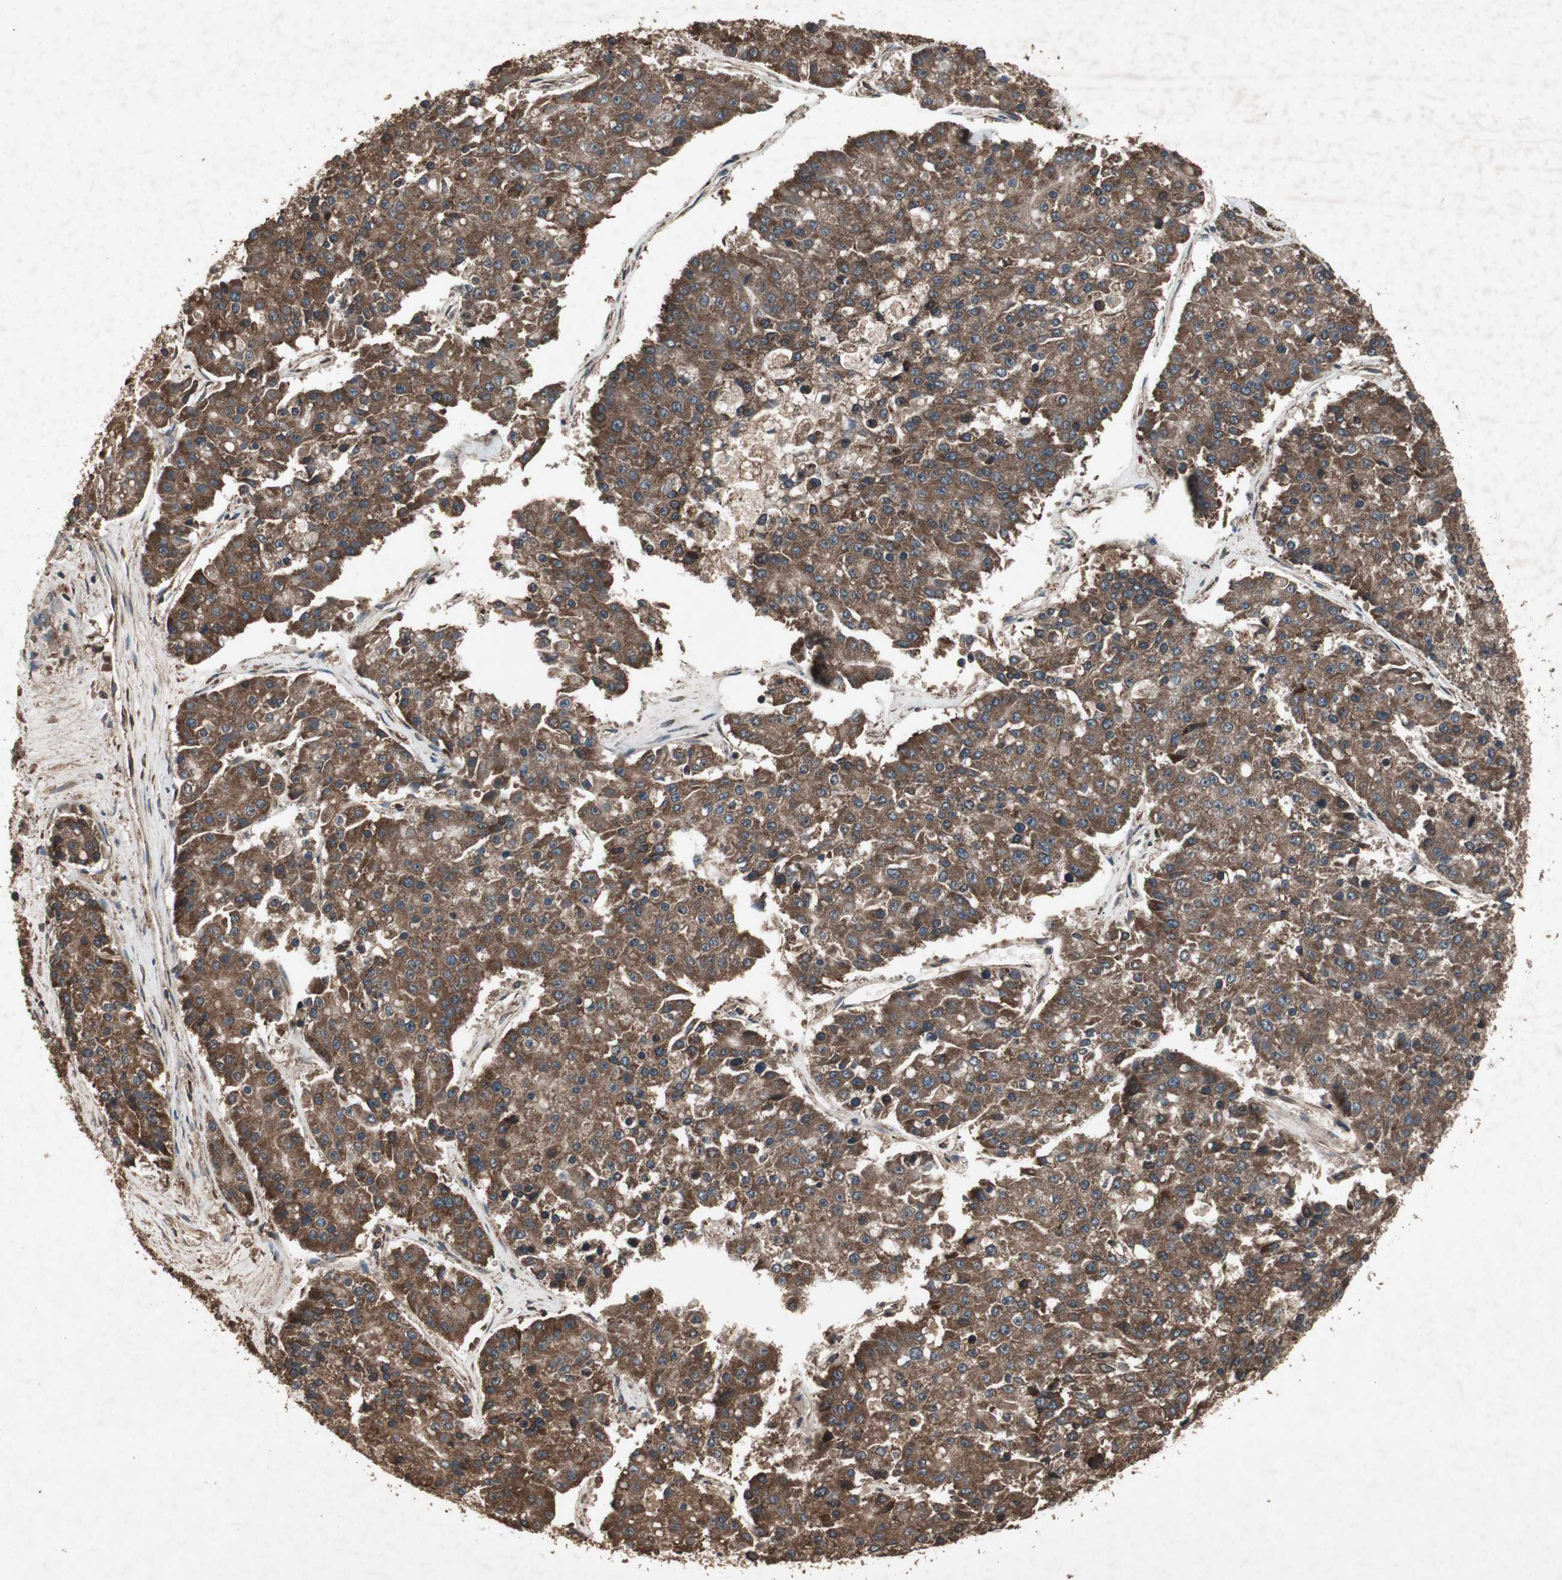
{"staining": {"intensity": "strong", "quantity": ">75%", "location": "cytoplasmic/membranous"}, "tissue": "pancreatic cancer", "cell_type": "Tumor cells", "image_type": "cancer", "snomed": [{"axis": "morphology", "description": "Adenocarcinoma, NOS"}, {"axis": "topography", "description": "Pancreas"}], "caption": "Immunohistochemistry of human pancreatic adenocarcinoma reveals high levels of strong cytoplasmic/membranous expression in approximately >75% of tumor cells.", "gene": "LAMTOR5", "patient": {"sex": "male", "age": 50}}